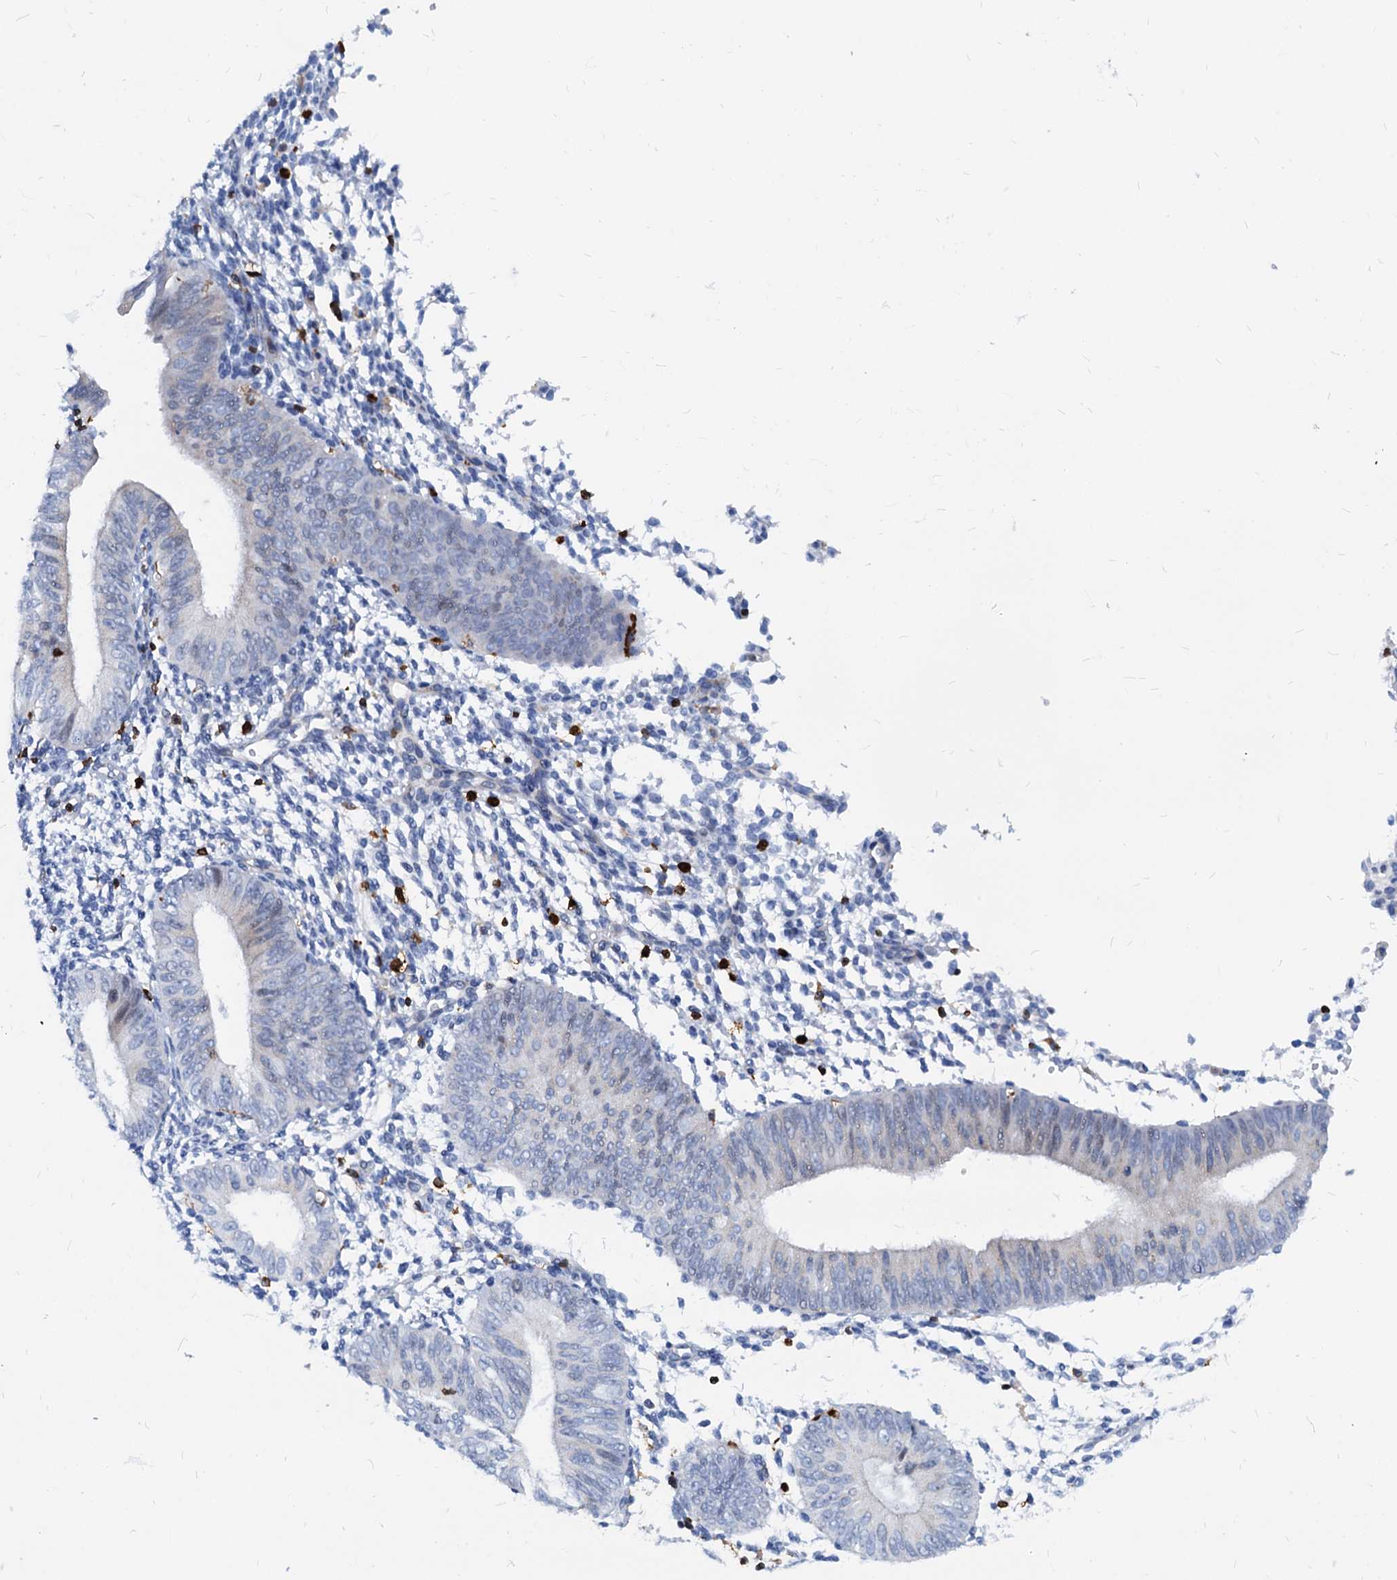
{"staining": {"intensity": "negative", "quantity": "none", "location": "none"}, "tissue": "endometrium", "cell_type": "Cells in endometrial stroma", "image_type": "normal", "snomed": [{"axis": "morphology", "description": "Normal tissue, NOS"}, {"axis": "topography", "description": "Uterus"}, {"axis": "topography", "description": "Endometrium"}], "caption": "Human endometrium stained for a protein using IHC reveals no positivity in cells in endometrial stroma.", "gene": "LCP2", "patient": {"sex": "female", "age": 48}}